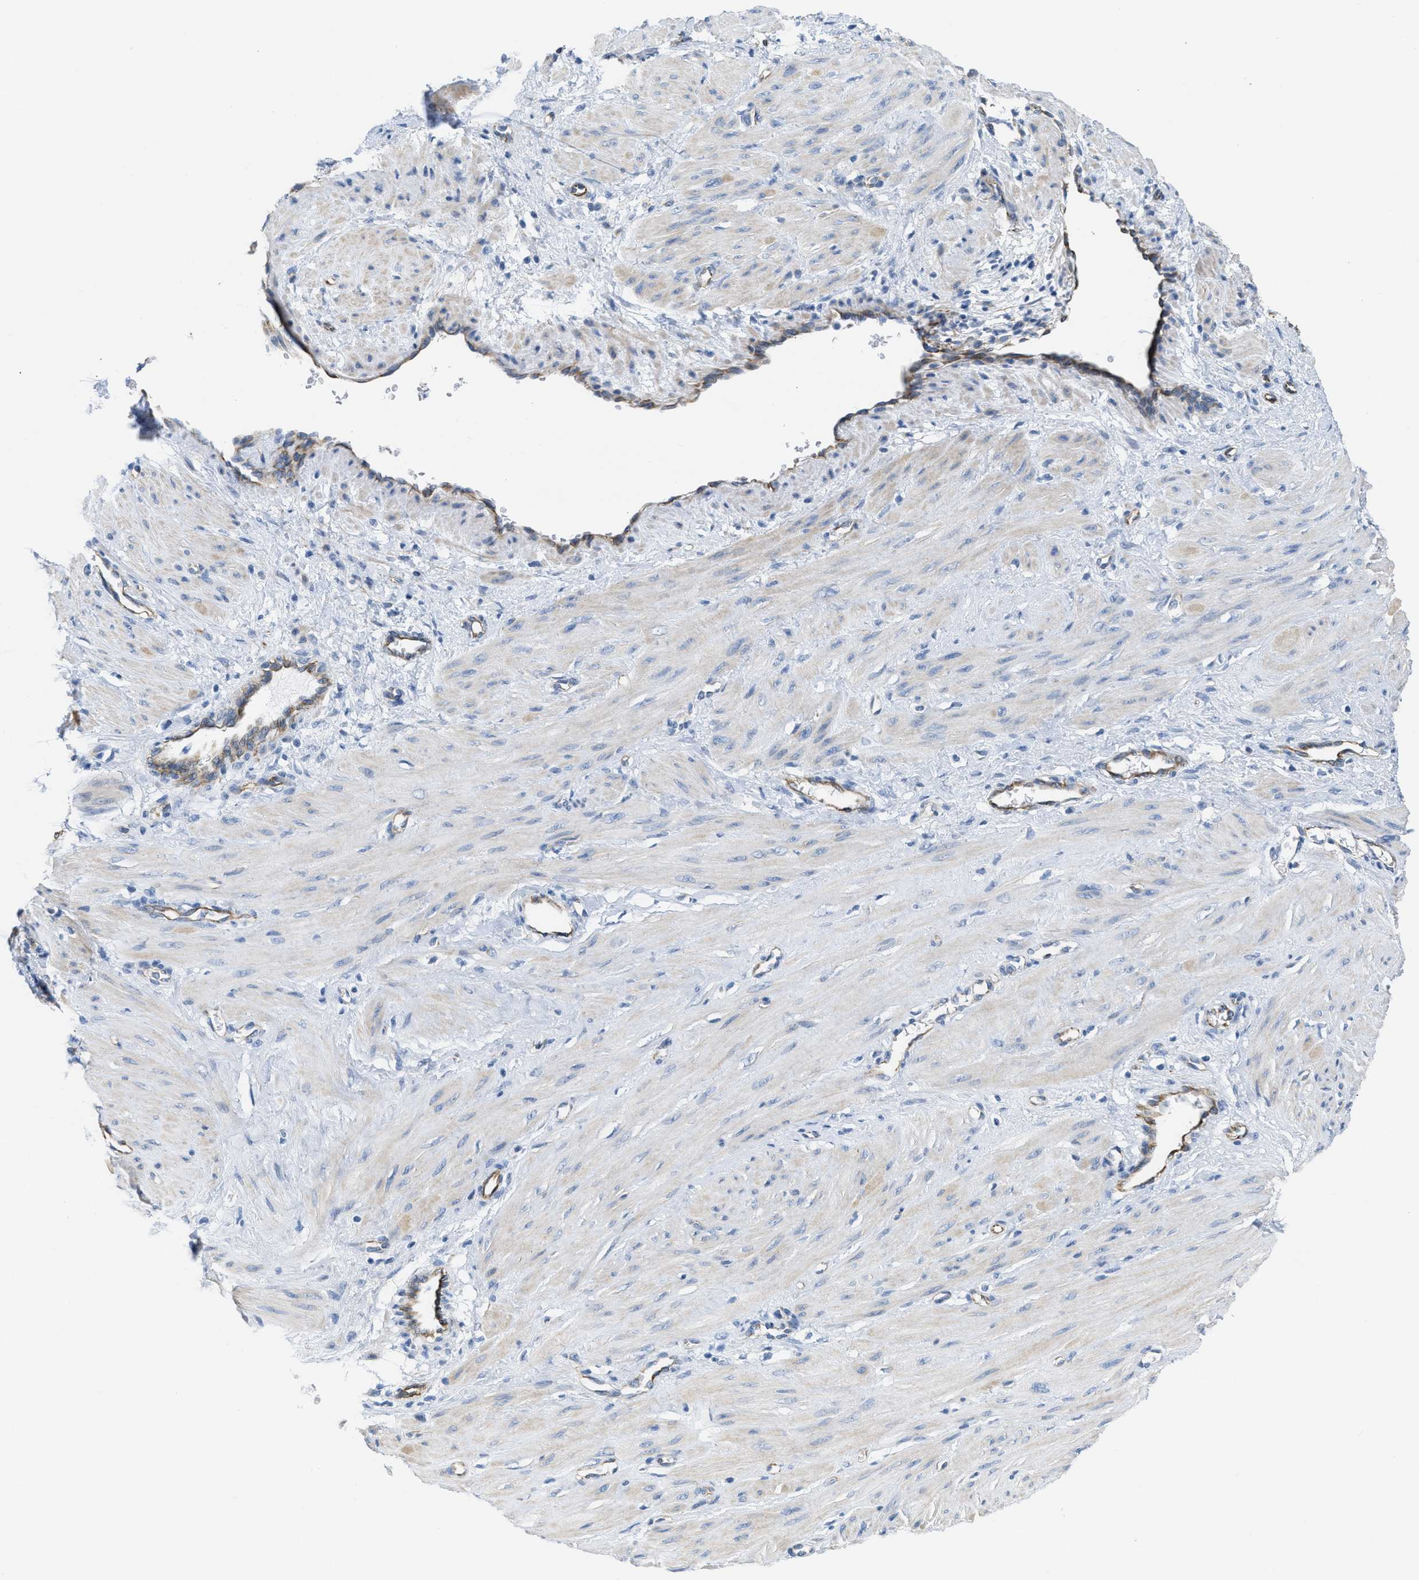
{"staining": {"intensity": "weak", "quantity": "25%-75%", "location": "cytoplasmic/membranous"}, "tissue": "smooth muscle", "cell_type": "Smooth muscle cells", "image_type": "normal", "snomed": [{"axis": "morphology", "description": "Normal tissue, NOS"}, {"axis": "topography", "description": "Endometrium"}], "caption": "Immunohistochemistry (IHC) micrograph of normal smooth muscle: smooth muscle stained using IHC shows low levels of weak protein expression localized specifically in the cytoplasmic/membranous of smooth muscle cells, appearing as a cytoplasmic/membranous brown color.", "gene": "SLC12A1", "patient": {"sex": "female", "age": 33}}